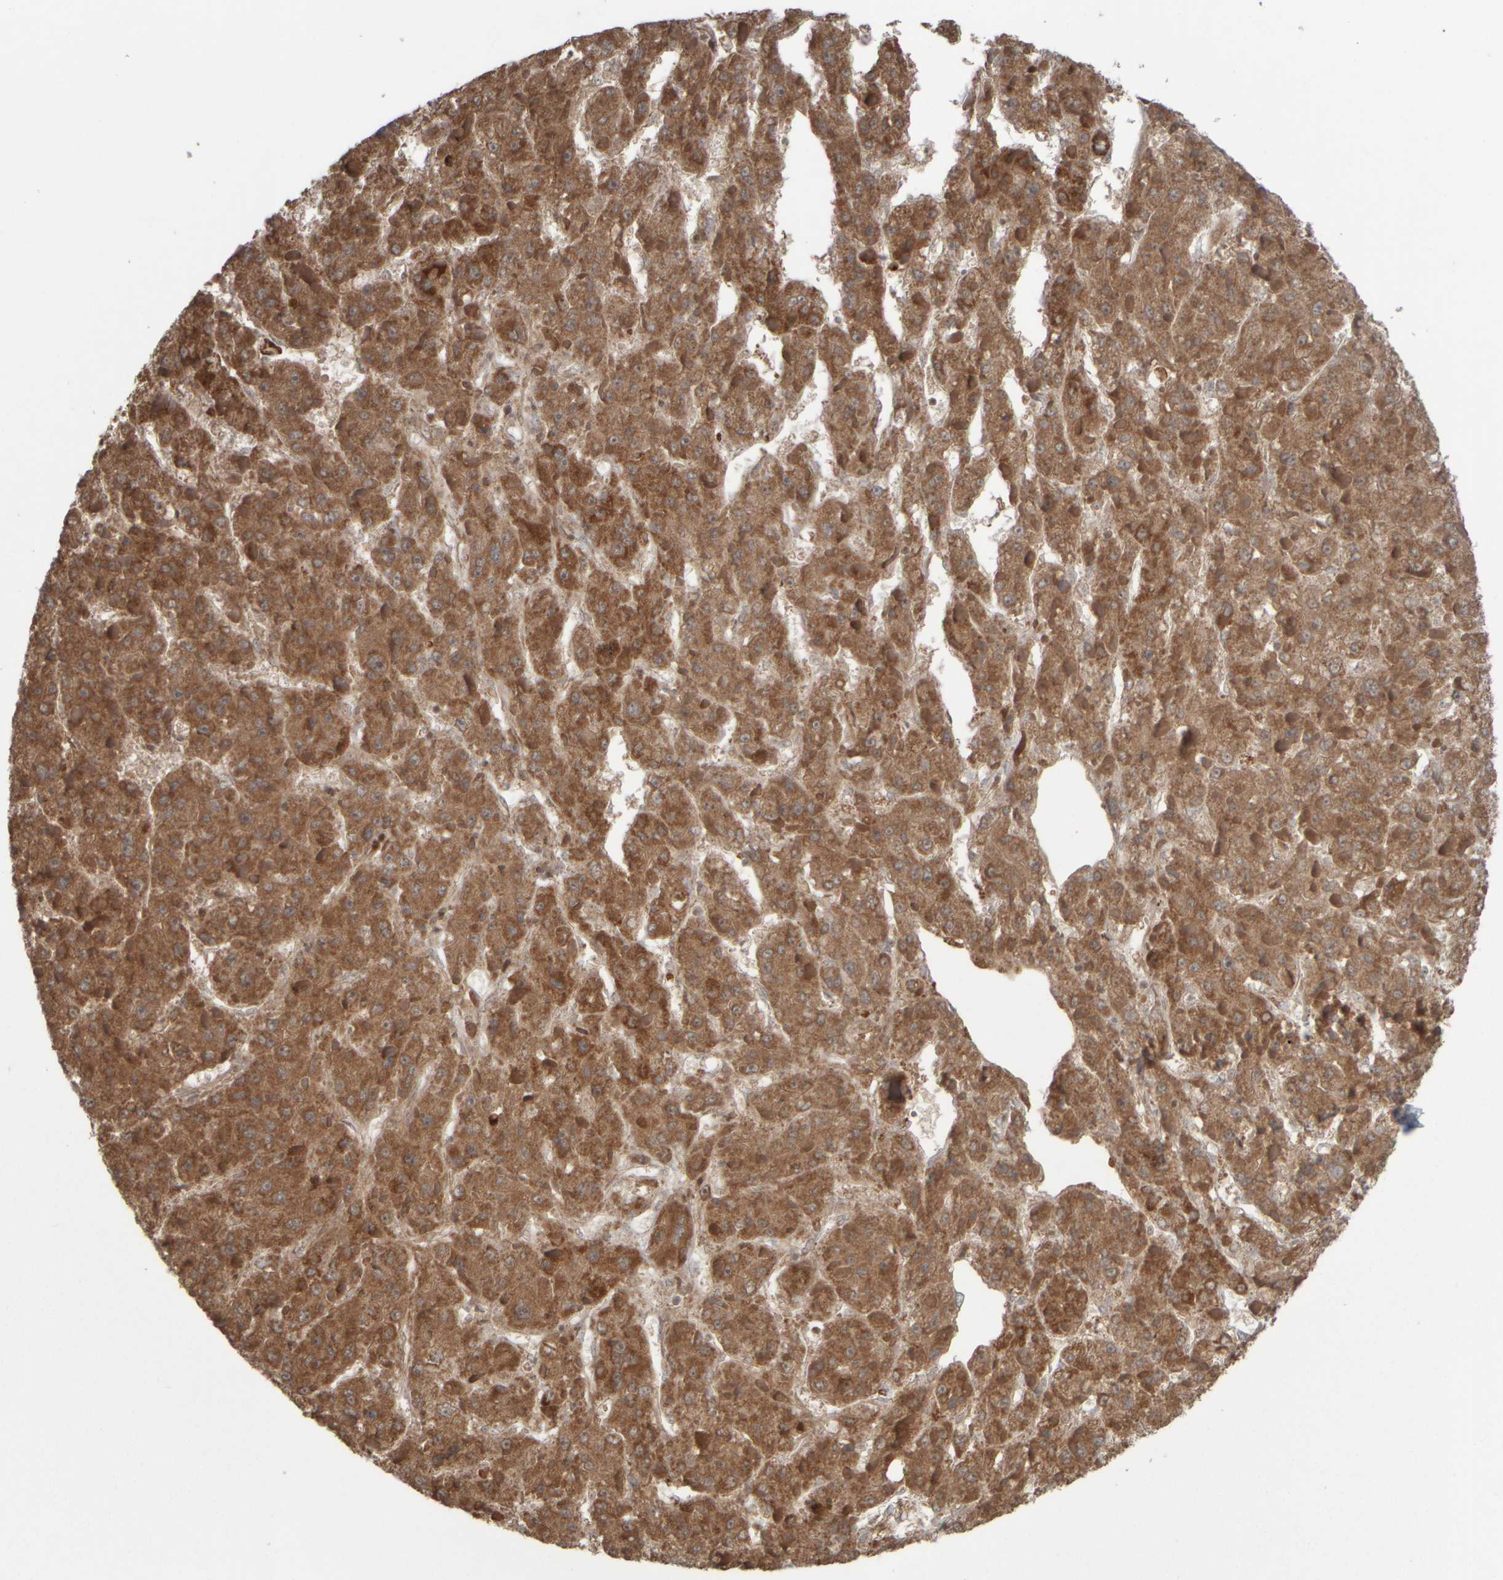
{"staining": {"intensity": "moderate", "quantity": ">75%", "location": "cytoplasmic/membranous"}, "tissue": "liver cancer", "cell_type": "Tumor cells", "image_type": "cancer", "snomed": [{"axis": "morphology", "description": "Carcinoma, Hepatocellular, NOS"}, {"axis": "topography", "description": "Liver"}], "caption": "Protein expression by immunohistochemistry (IHC) exhibits moderate cytoplasmic/membranous expression in about >75% of tumor cells in liver cancer (hepatocellular carcinoma).", "gene": "CWC27", "patient": {"sex": "female", "age": 73}}